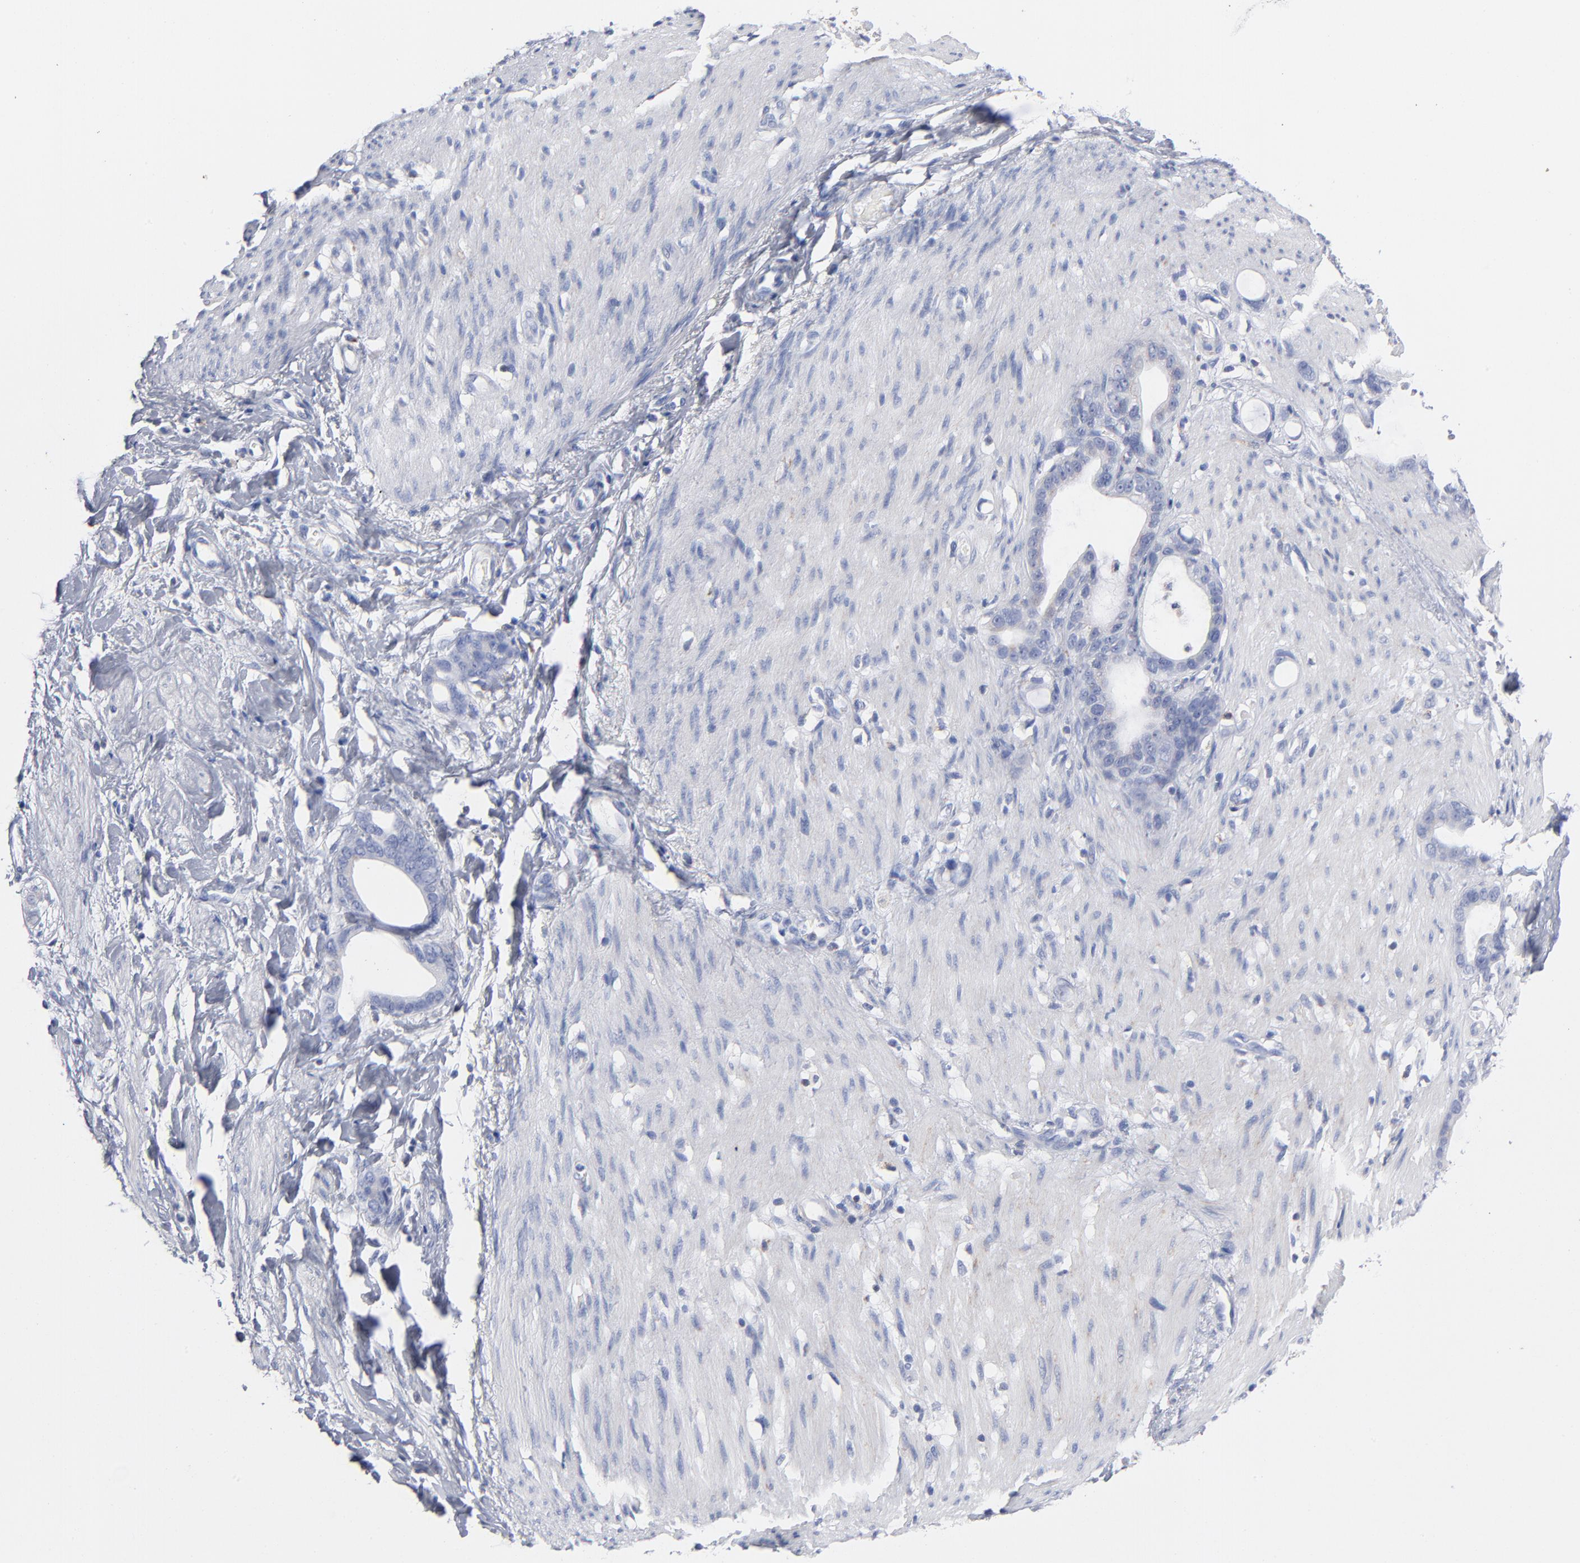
{"staining": {"intensity": "negative", "quantity": "none", "location": "none"}, "tissue": "stomach cancer", "cell_type": "Tumor cells", "image_type": "cancer", "snomed": [{"axis": "morphology", "description": "Adenocarcinoma, NOS"}, {"axis": "topography", "description": "Stomach"}], "caption": "This is a image of immunohistochemistry (IHC) staining of stomach cancer, which shows no positivity in tumor cells.", "gene": "CHCHD10", "patient": {"sex": "female", "age": 75}}